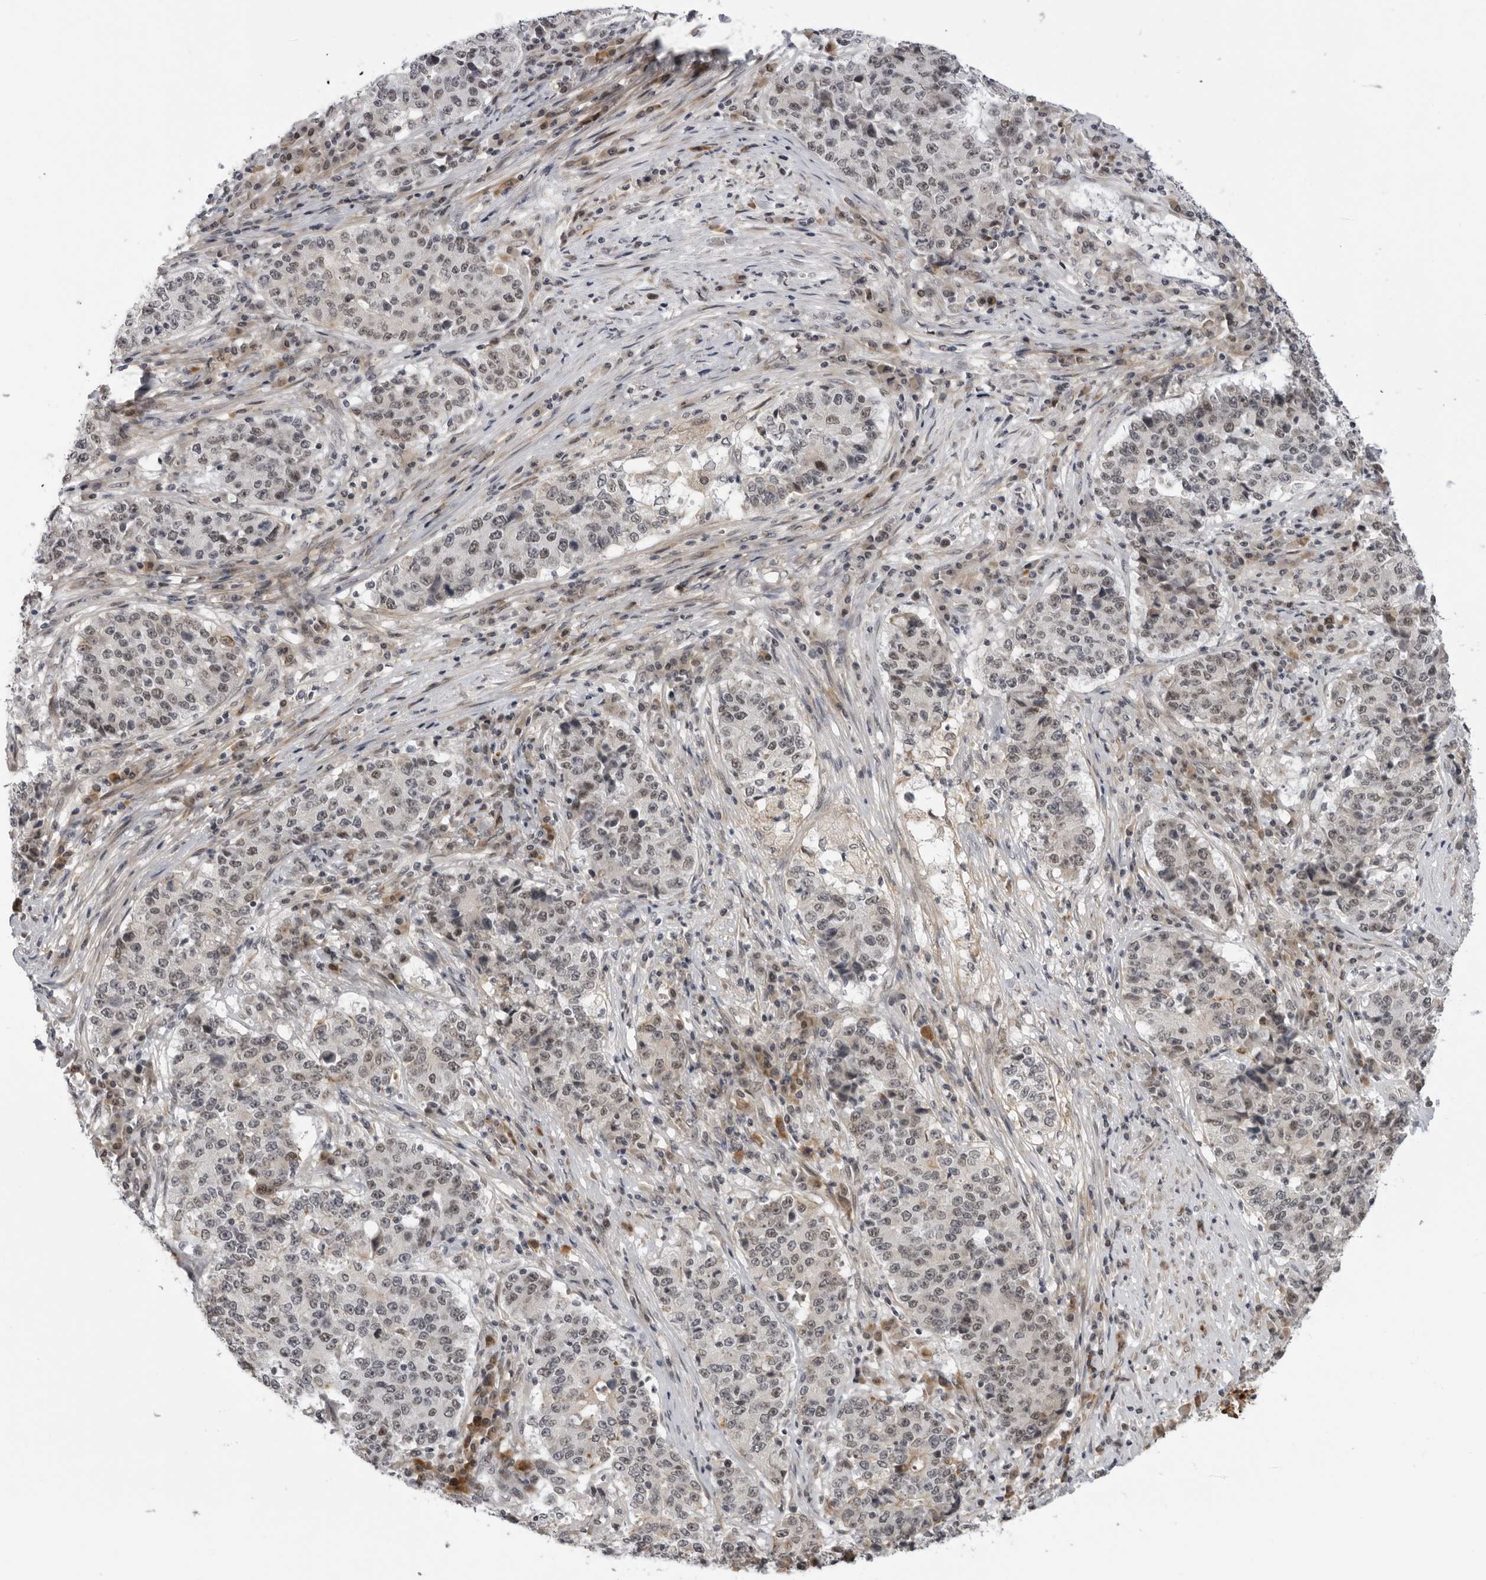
{"staining": {"intensity": "weak", "quantity": ">75%", "location": "nuclear"}, "tissue": "stomach cancer", "cell_type": "Tumor cells", "image_type": "cancer", "snomed": [{"axis": "morphology", "description": "Adenocarcinoma, NOS"}, {"axis": "topography", "description": "Stomach"}], "caption": "Protein expression analysis of stomach cancer shows weak nuclear positivity in about >75% of tumor cells.", "gene": "ALPK2", "patient": {"sex": "male", "age": 59}}